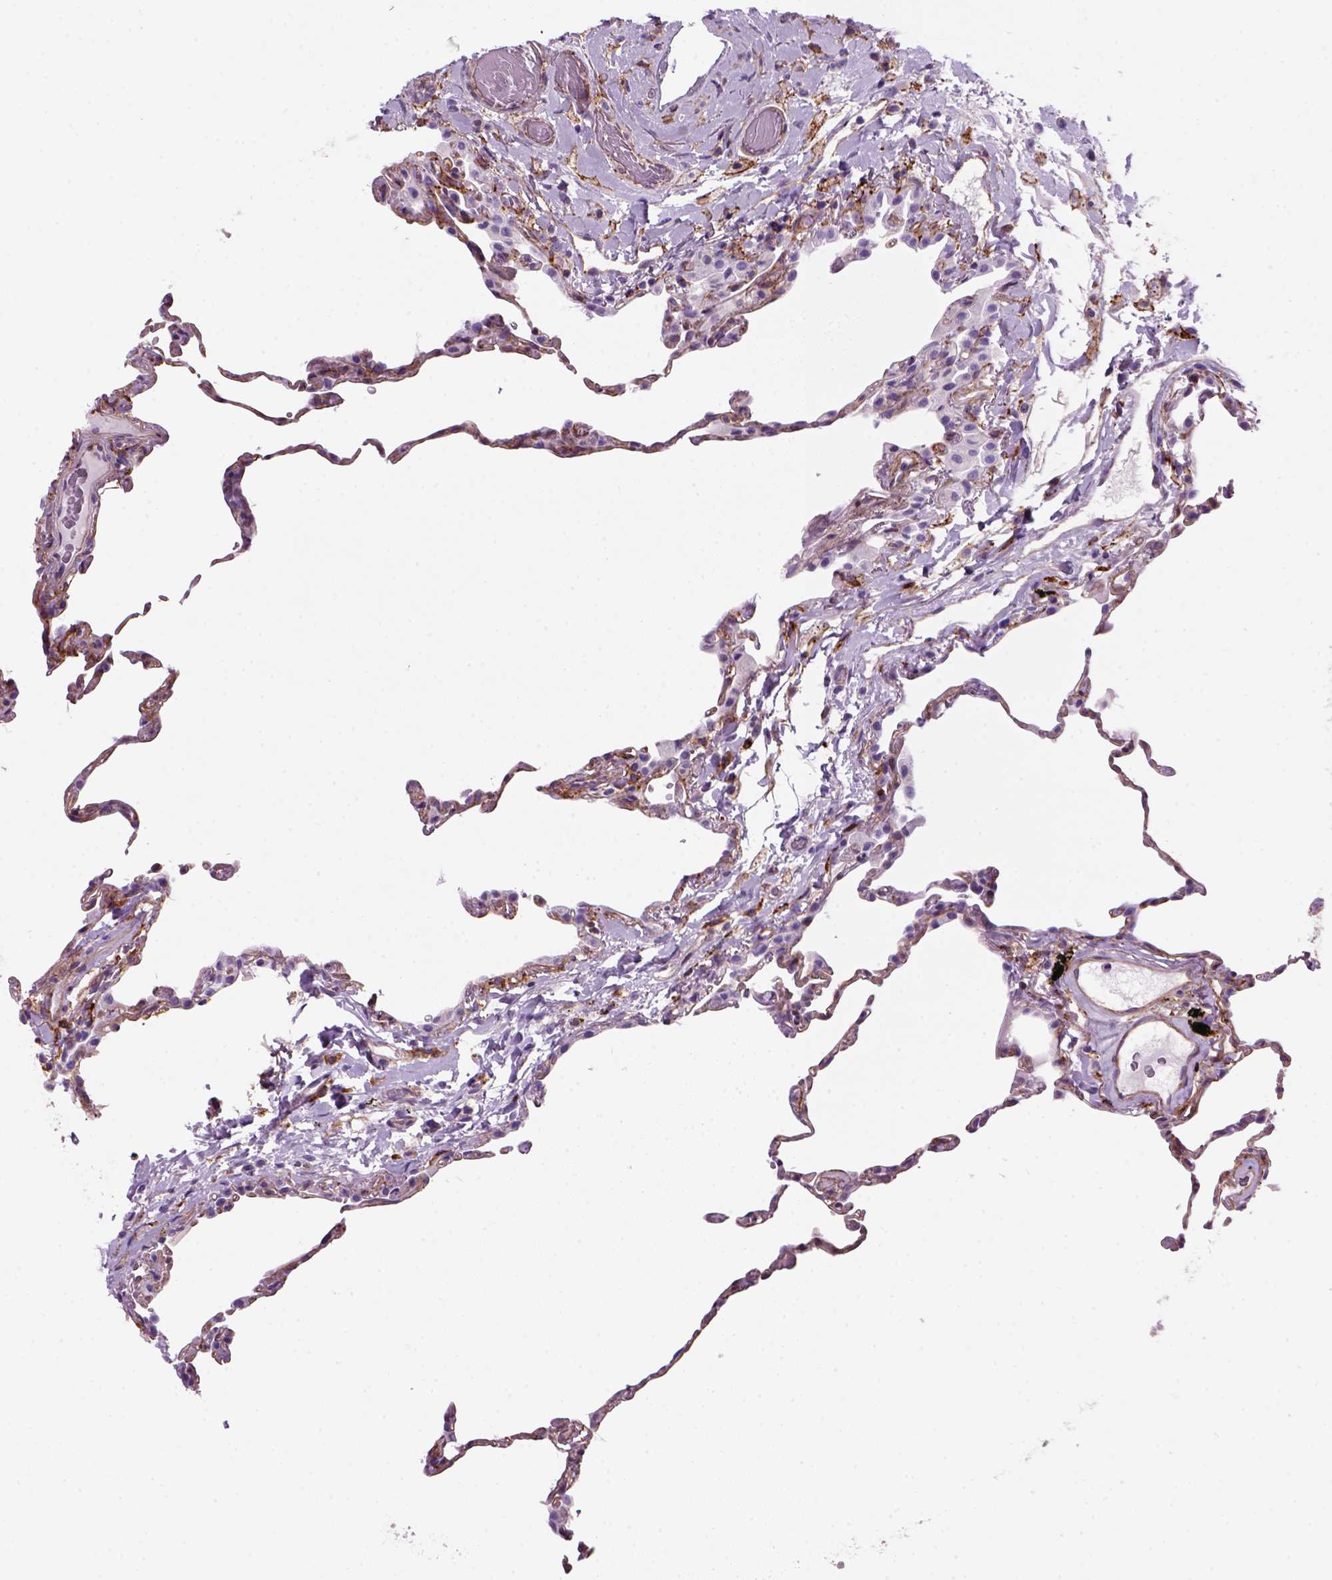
{"staining": {"intensity": "moderate", "quantity": ">75%", "location": "cytoplasmic/membranous"}, "tissue": "lung", "cell_type": "Alveolar cells", "image_type": "normal", "snomed": [{"axis": "morphology", "description": "Normal tissue, NOS"}, {"axis": "topography", "description": "Lung"}], "caption": "IHC histopathology image of unremarkable human lung stained for a protein (brown), which demonstrates medium levels of moderate cytoplasmic/membranous positivity in approximately >75% of alveolar cells.", "gene": "MARCKS", "patient": {"sex": "female", "age": 57}}